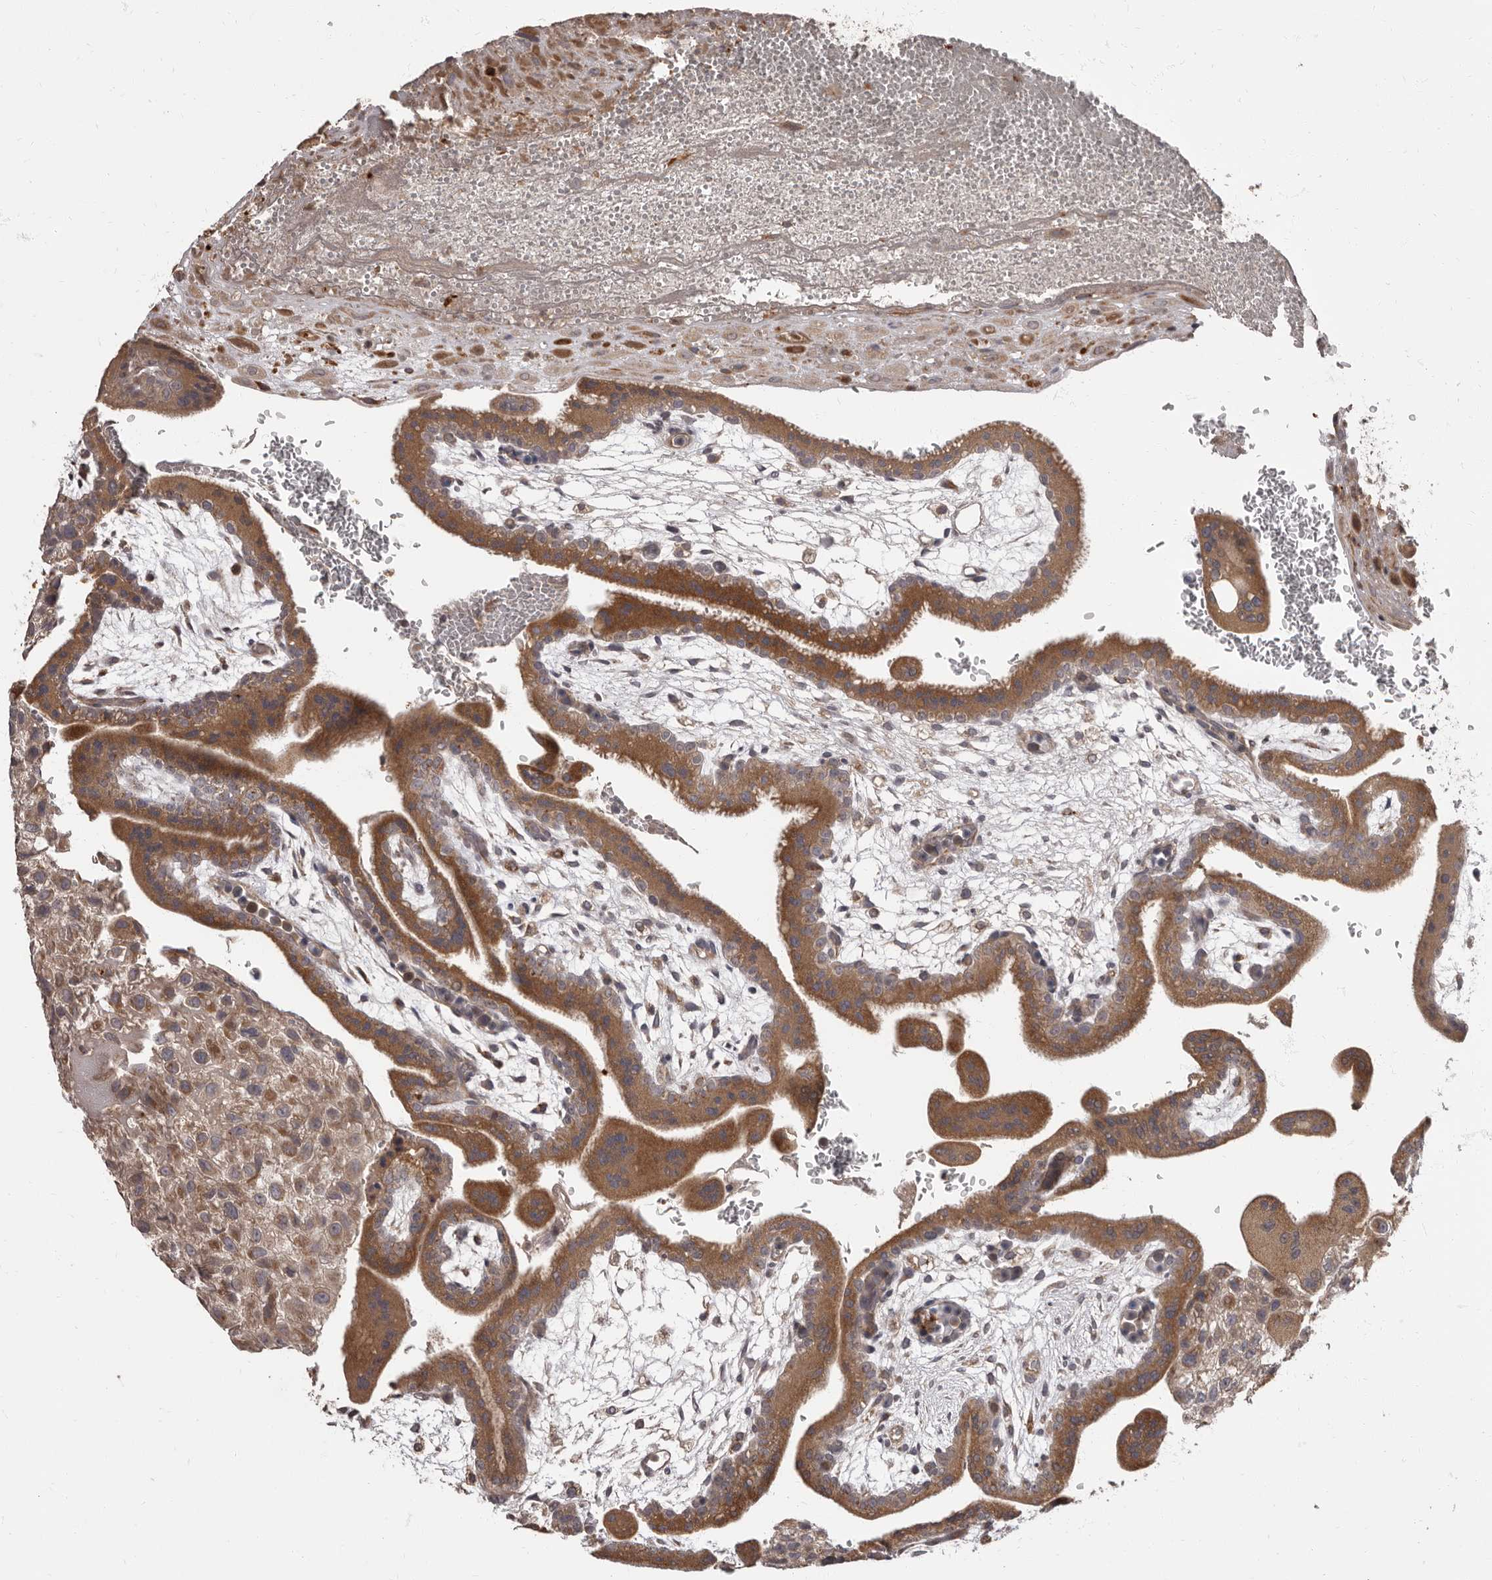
{"staining": {"intensity": "weak", "quantity": ">75%", "location": "cytoplasmic/membranous"}, "tissue": "placenta", "cell_type": "Decidual cells", "image_type": "normal", "snomed": [{"axis": "morphology", "description": "Normal tissue, NOS"}, {"axis": "topography", "description": "Placenta"}], "caption": "The photomicrograph exhibits staining of unremarkable placenta, revealing weak cytoplasmic/membranous protein expression (brown color) within decidual cells. The staining was performed using DAB to visualize the protein expression in brown, while the nuclei were stained in blue with hematoxylin (Magnification: 20x).", "gene": "ADCY2", "patient": {"sex": "female", "age": 35}}